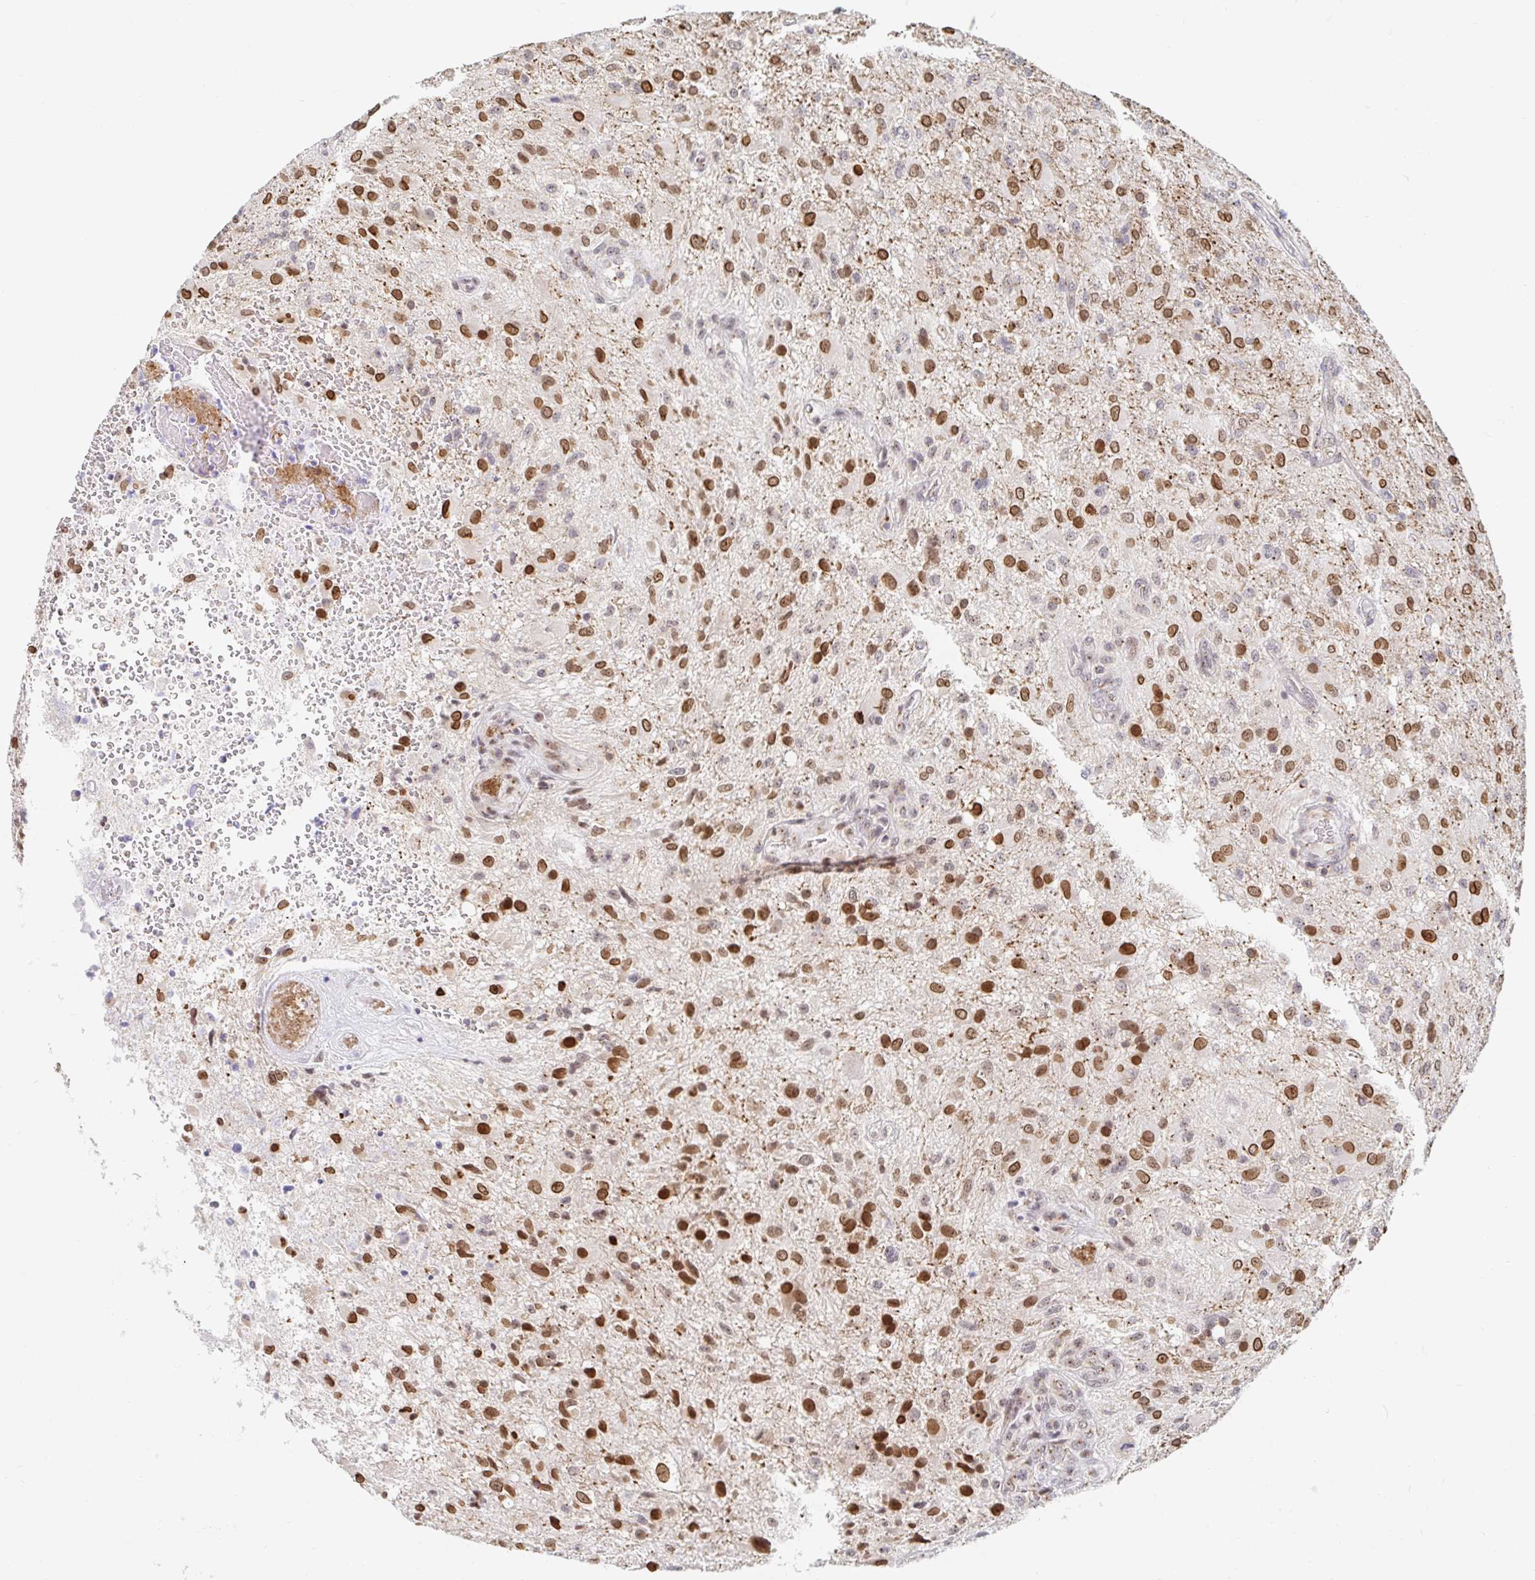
{"staining": {"intensity": "strong", "quantity": ">75%", "location": "nuclear"}, "tissue": "glioma", "cell_type": "Tumor cells", "image_type": "cancer", "snomed": [{"axis": "morphology", "description": "Glioma, malignant, High grade"}, {"axis": "topography", "description": "Brain"}], "caption": "Glioma stained for a protein (brown) shows strong nuclear positive expression in about >75% of tumor cells.", "gene": "CHD2", "patient": {"sex": "male", "age": 53}}